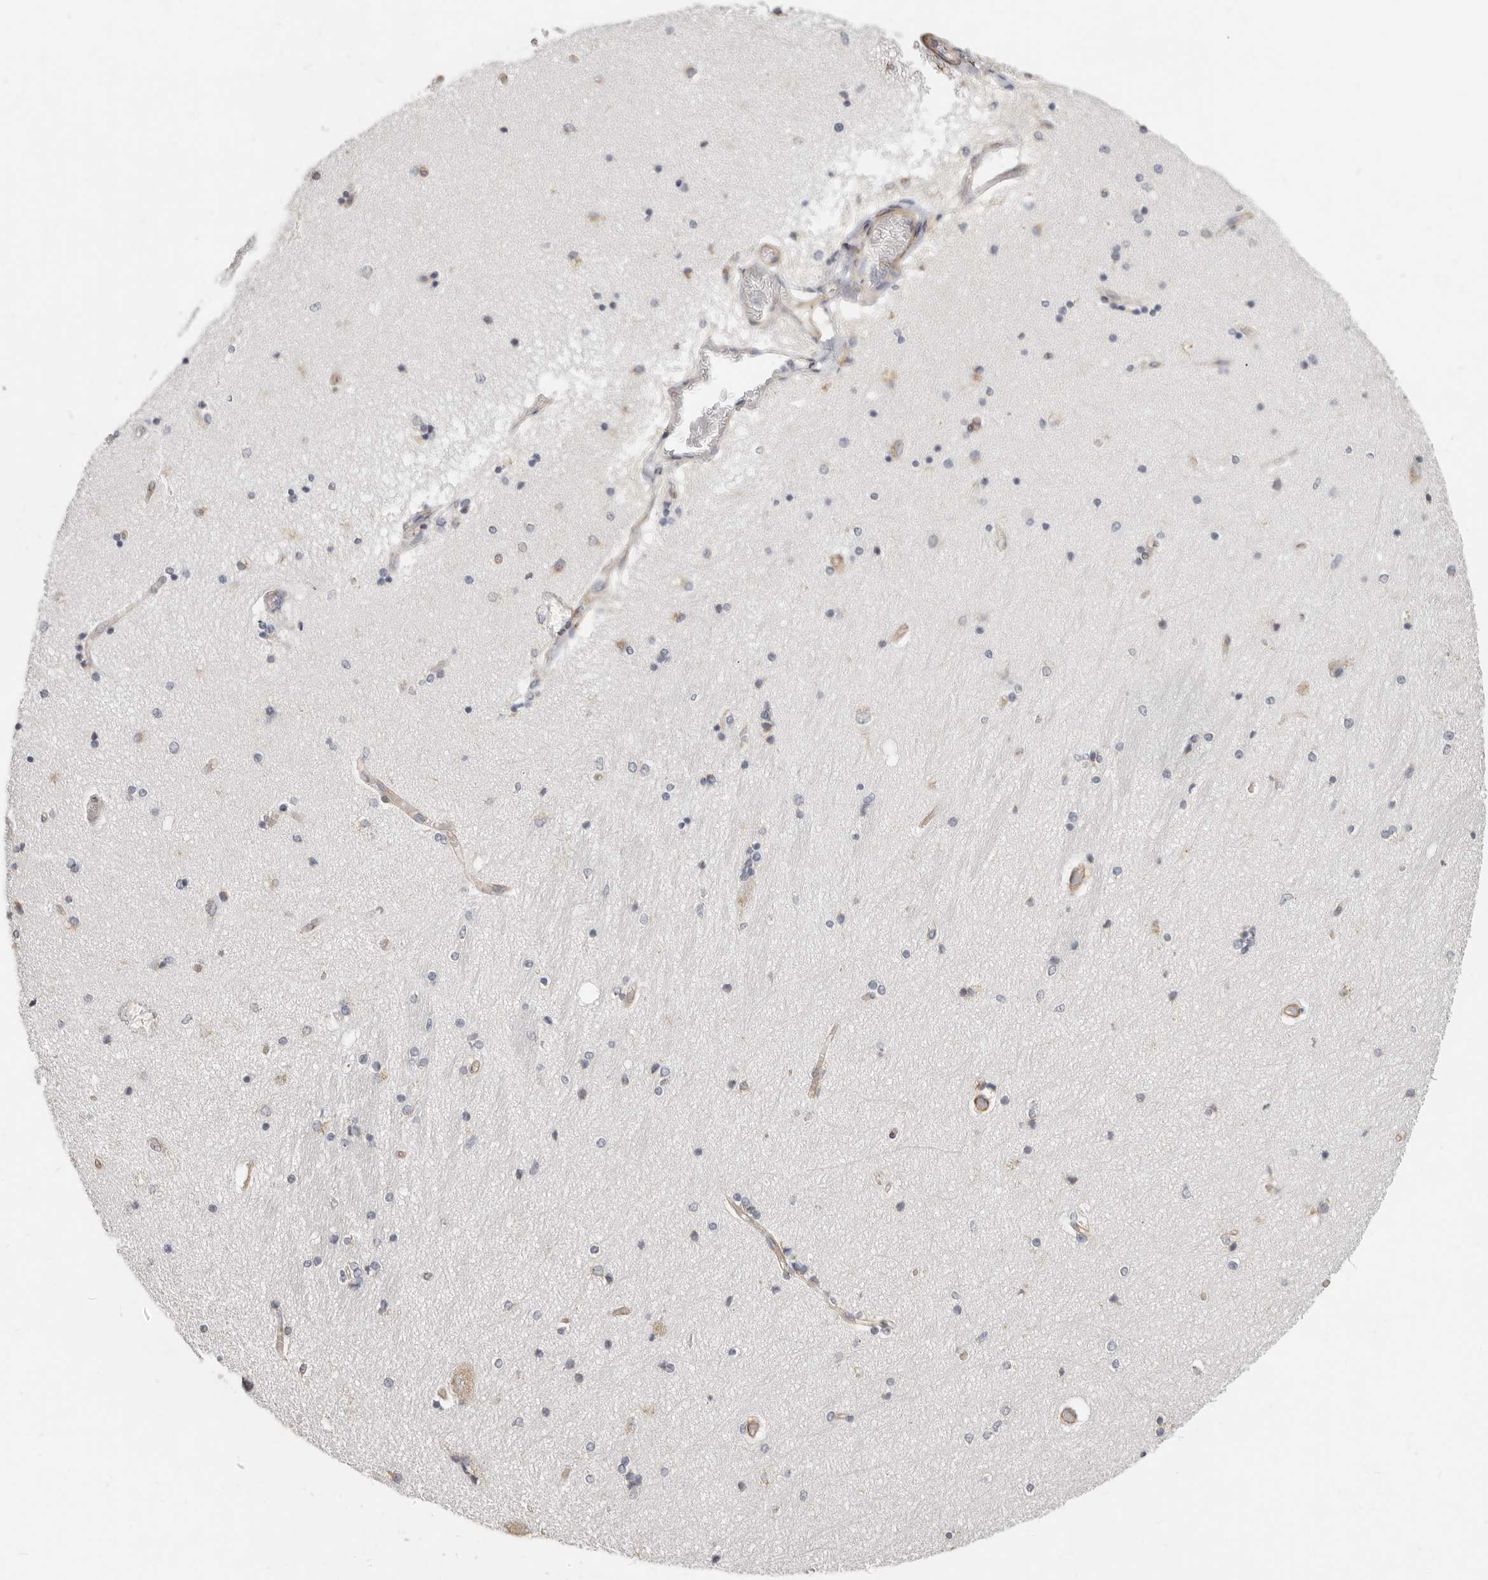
{"staining": {"intensity": "negative", "quantity": "none", "location": "none"}, "tissue": "hippocampus", "cell_type": "Glial cells", "image_type": "normal", "snomed": [{"axis": "morphology", "description": "Normal tissue, NOS"}, {"axis": "topography", "description": "Hippocampus"}], "caption": "An IHC photomicrograph of normal hippocampus is shown. There is no staining in glial cells of hippocampus.", "gene": "RABAC1", "patient": {"sex": "female", "age": 54}}